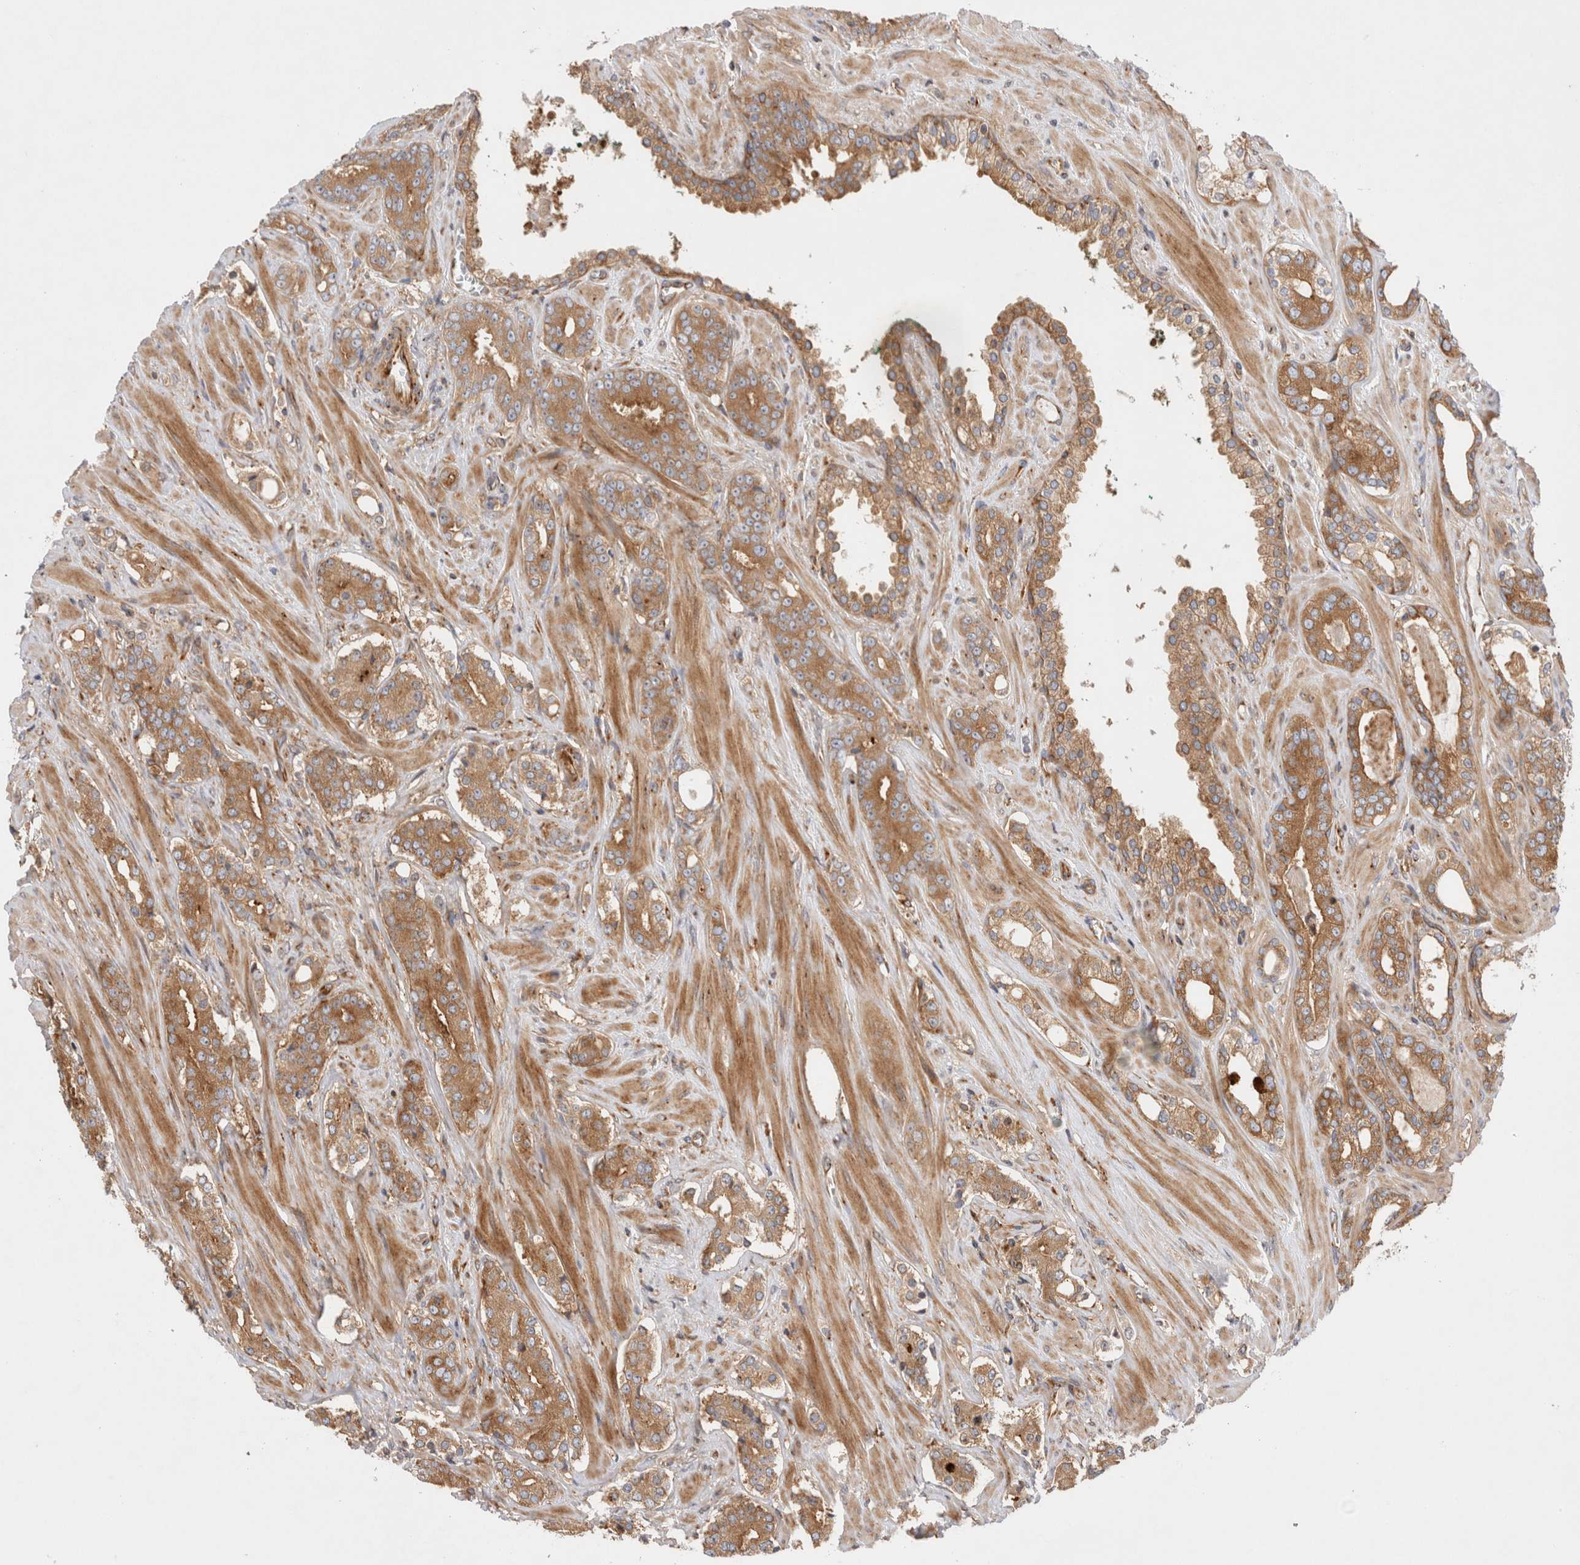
{"staining": {"intensity": "moderate", "quantity": ">75%", "location": "cytoplasmic/membranous"}, "tissue": "prostate cancer", "cell_type": "Tumor cells", "image_type": "cancer", "snomed": [{"axis": "morphology", "description": "Adenocarcinoma, High grade"}, {"axis": "topography", "description": "Prostate"}], "caption": "A medium amount of moderate cytoplasmic/membranous expression is identified in about >75% of tumor cells in prostate adenocarcinoma (high-grade) tissue.", "gene": "GPR150", "patient": {"sex": "male", "age": 71}}